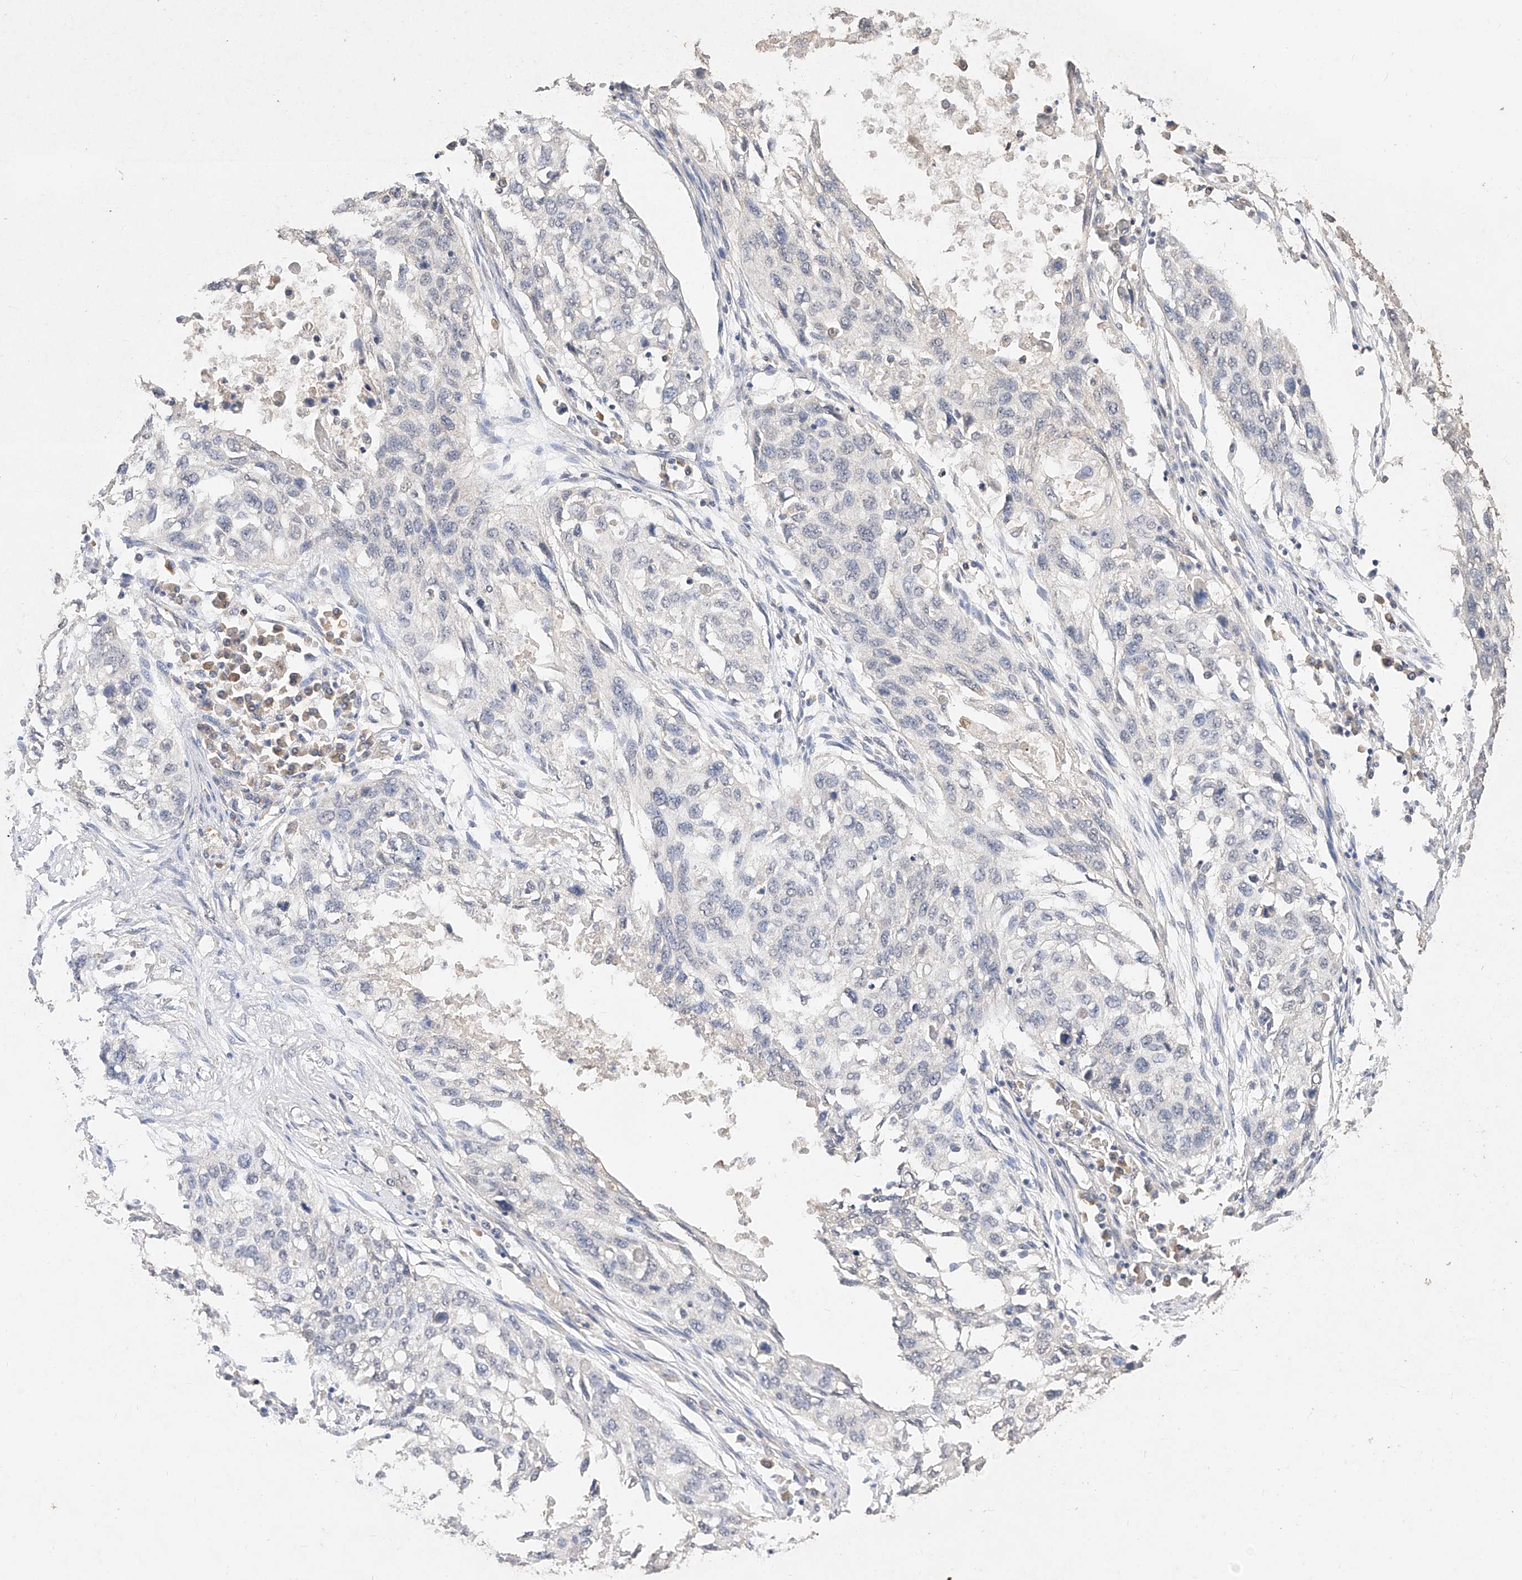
{"staining": {"intensity": "negative", "quantity": "none", "location": "none"}, "tissue": "lung cancer", "cell_type": "Tumor cells", "image_type": "cancer", "snomed": [{"axis": "morphology", "description": "Squamous cell carcinoma, NOS"}, {"axis": "topography", "description": "Lung"}], "caption": "Protein analysis of lung cancer (squamous cell carcinoma) exhibits no significant staining in tumor cells. The staining is performed using DAB (3,3'-diaminobenzidine) brown chromogen with nuclei counter-stained in using hematoxylin.", "gene": "IL22RA2", "patient": {"sex": "female", "age": 63}}